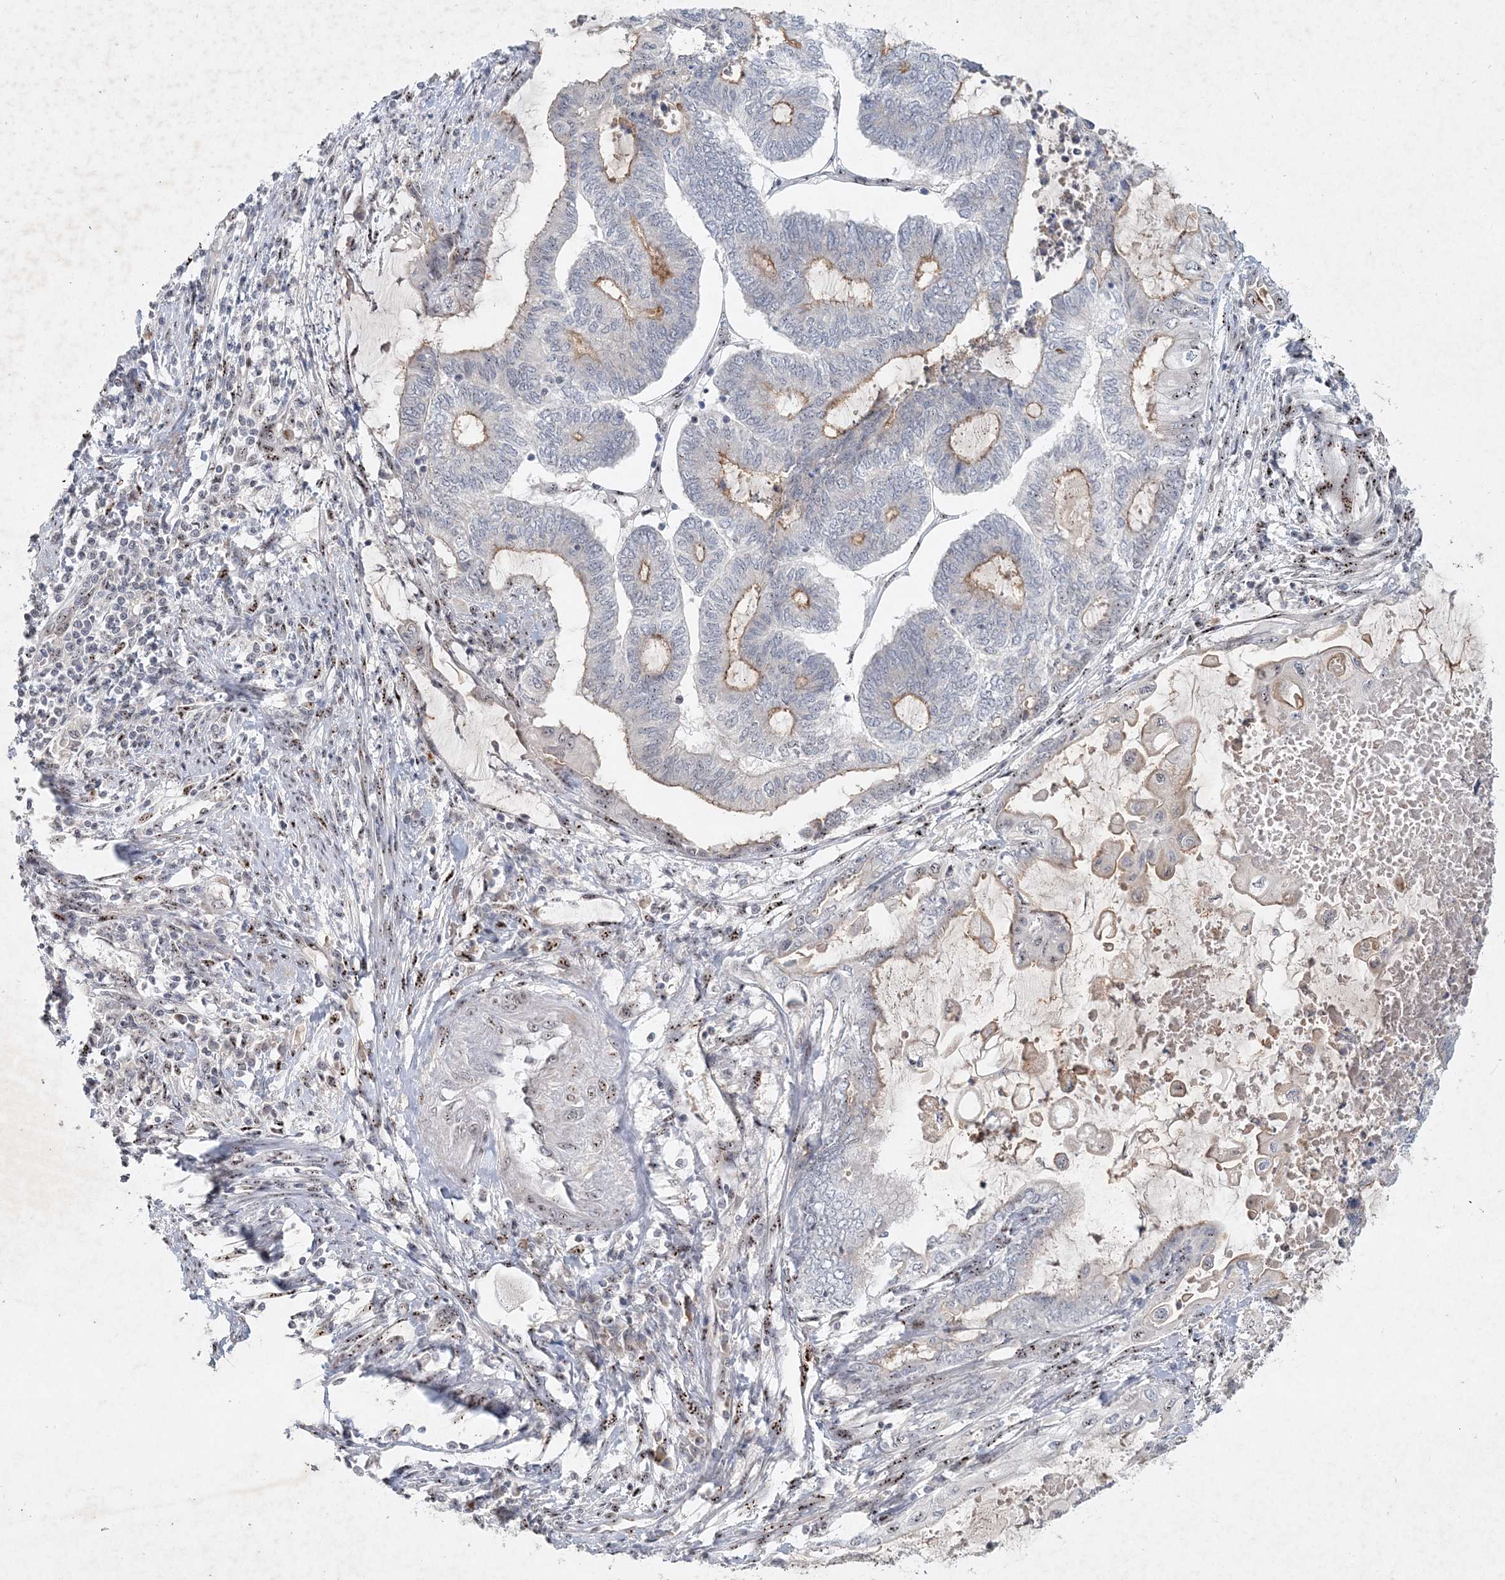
{"staining": {"intensity": "weak", "quantity": "<25%", "location": "cytoplasmic/membranous"}, "tissue": "endometrial cancer", "cell_type": "Tumor cells", "image_type": "cancer", "snomed": [{"axis": "morphology", "description": "Adenocarcinoma, NOS"}, {"axis": "topography", "description": "Uterus"}, {"axis": "topography", "description": "Endometrium"}], "caption": "A high-resolution image shows immunohistochemistry staining of adenocarcinoma (endometrial), which exhibits no significant expression in tumor cells. (DAB immunohistochemistry with hematoxylin counter stain).", "gene": "GIN1", "patient": {"sex": "female", "age": 70}}